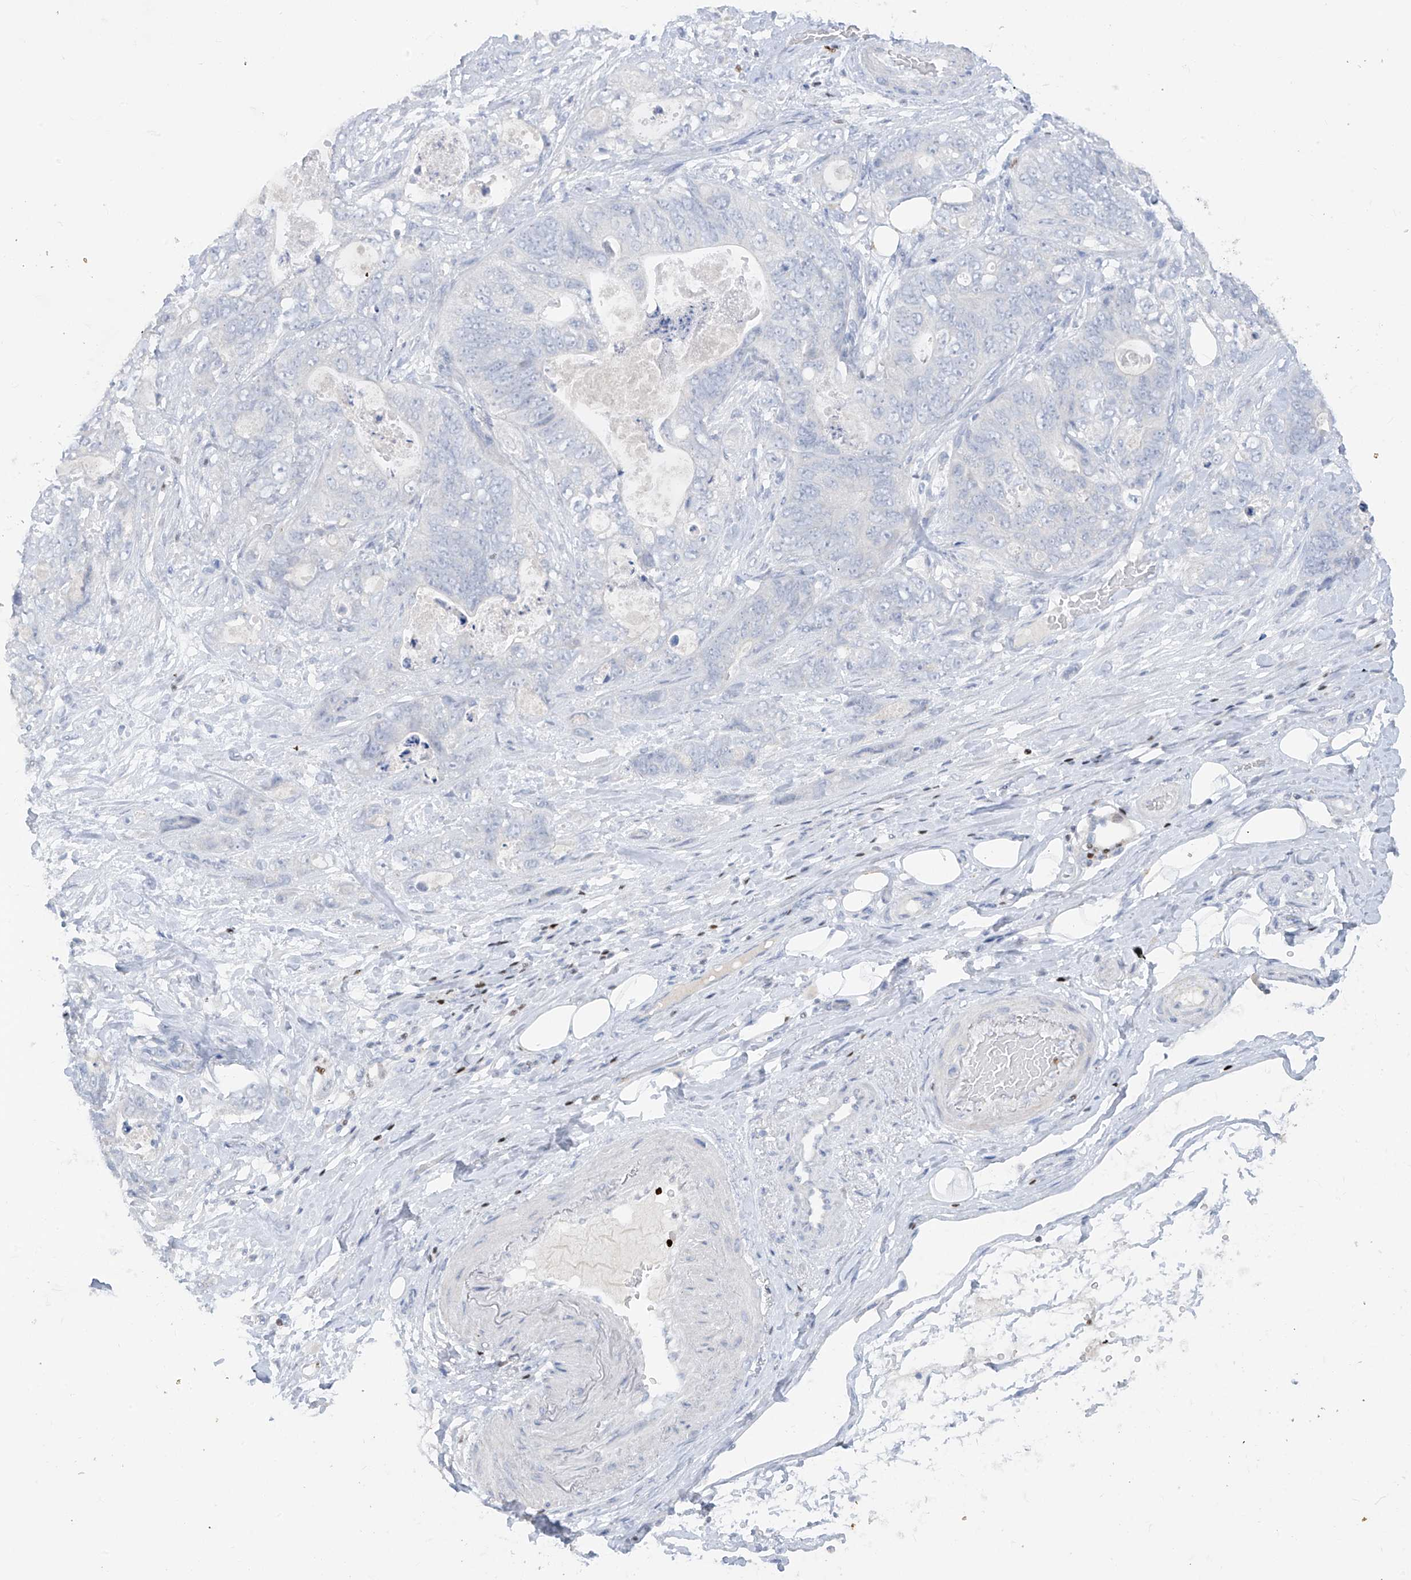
{"staining": {"intensity": "negative", "quantity": "none", "location": "none"}, "tissue": "stomach cancer", "cell_type": "Tumor cells", "image_type": "cancer", "snomed": [{"axis": "morphology", "description": "Normal tissue, NOS"}, {"axis": "morphology", "description": "Adenocarcinoma, NOS"}, {"axis": "topography", "description": "Stomach"}], "caption": "Stomach cancer (adenocarcinoma) was stained to show a protein in brown. There is no significant expression in tumor cells. (DAB immunohistochemistry (IHC) visualized using brightfield microscopy, high magnification).", "gene": "TBX21", "patient": {"sex": "female", "age": 89}}